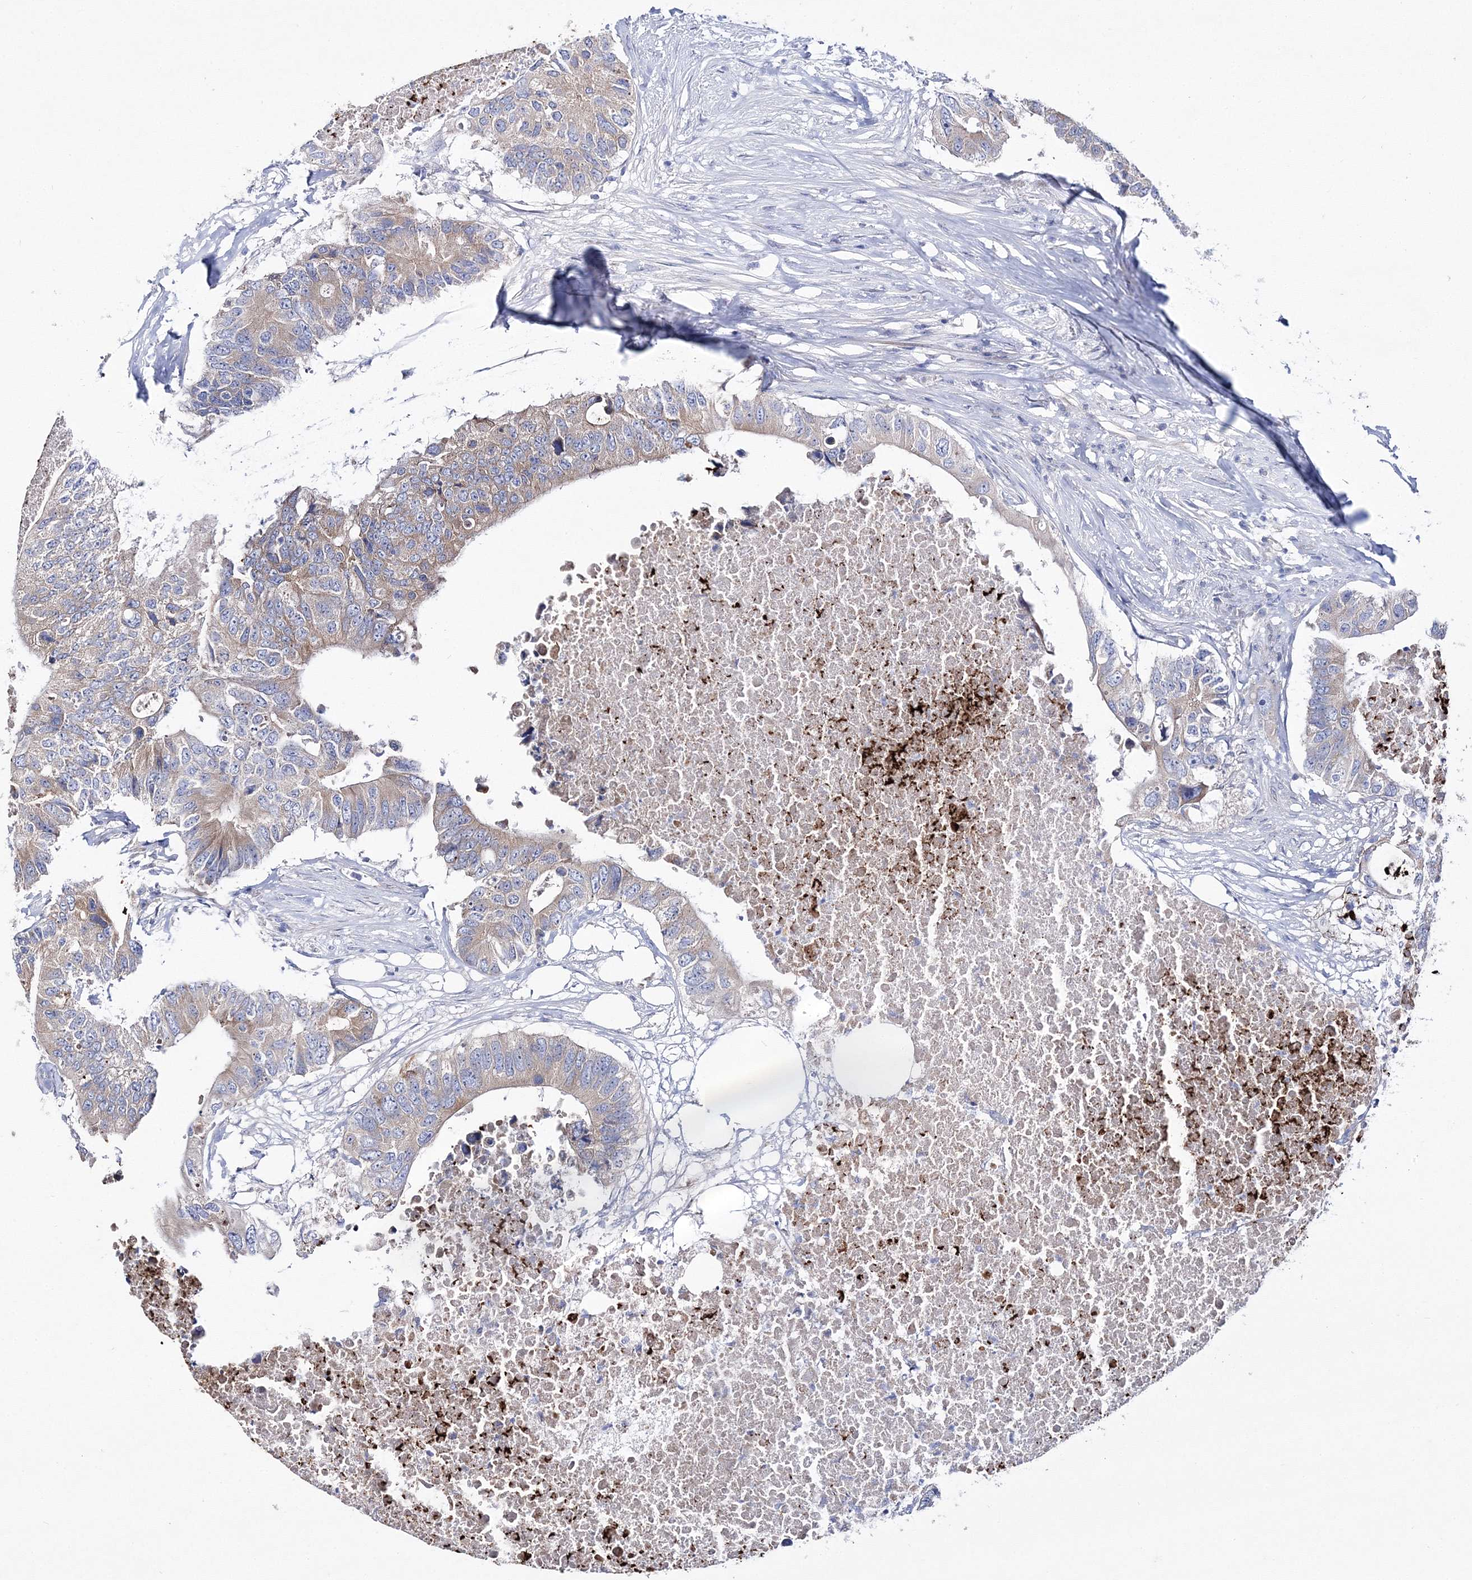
{"staining": {"intensity": "moderate", "quantity": "<25%", "location": "cytoplasmic/membranous"}, "tissue": "colorectal cancer", "cell_type": "Tumor cells", "image_type": "cancer", "snomed": [{"axis": "morphology", "description": "Adenocarcinoma, NOS"}, {"axis": "topography", "description": "Colon"}], "caption": "Immunohistochemistry (DAB (3,3'-diaminobenzidine)) staining of human colorectal cancer displays moderate cytoplasmic/membranous protein positivity in about <25% of tumor cells.", "gene": "ARHGAP32", "patient": {"sex": "male", "age": 71}}